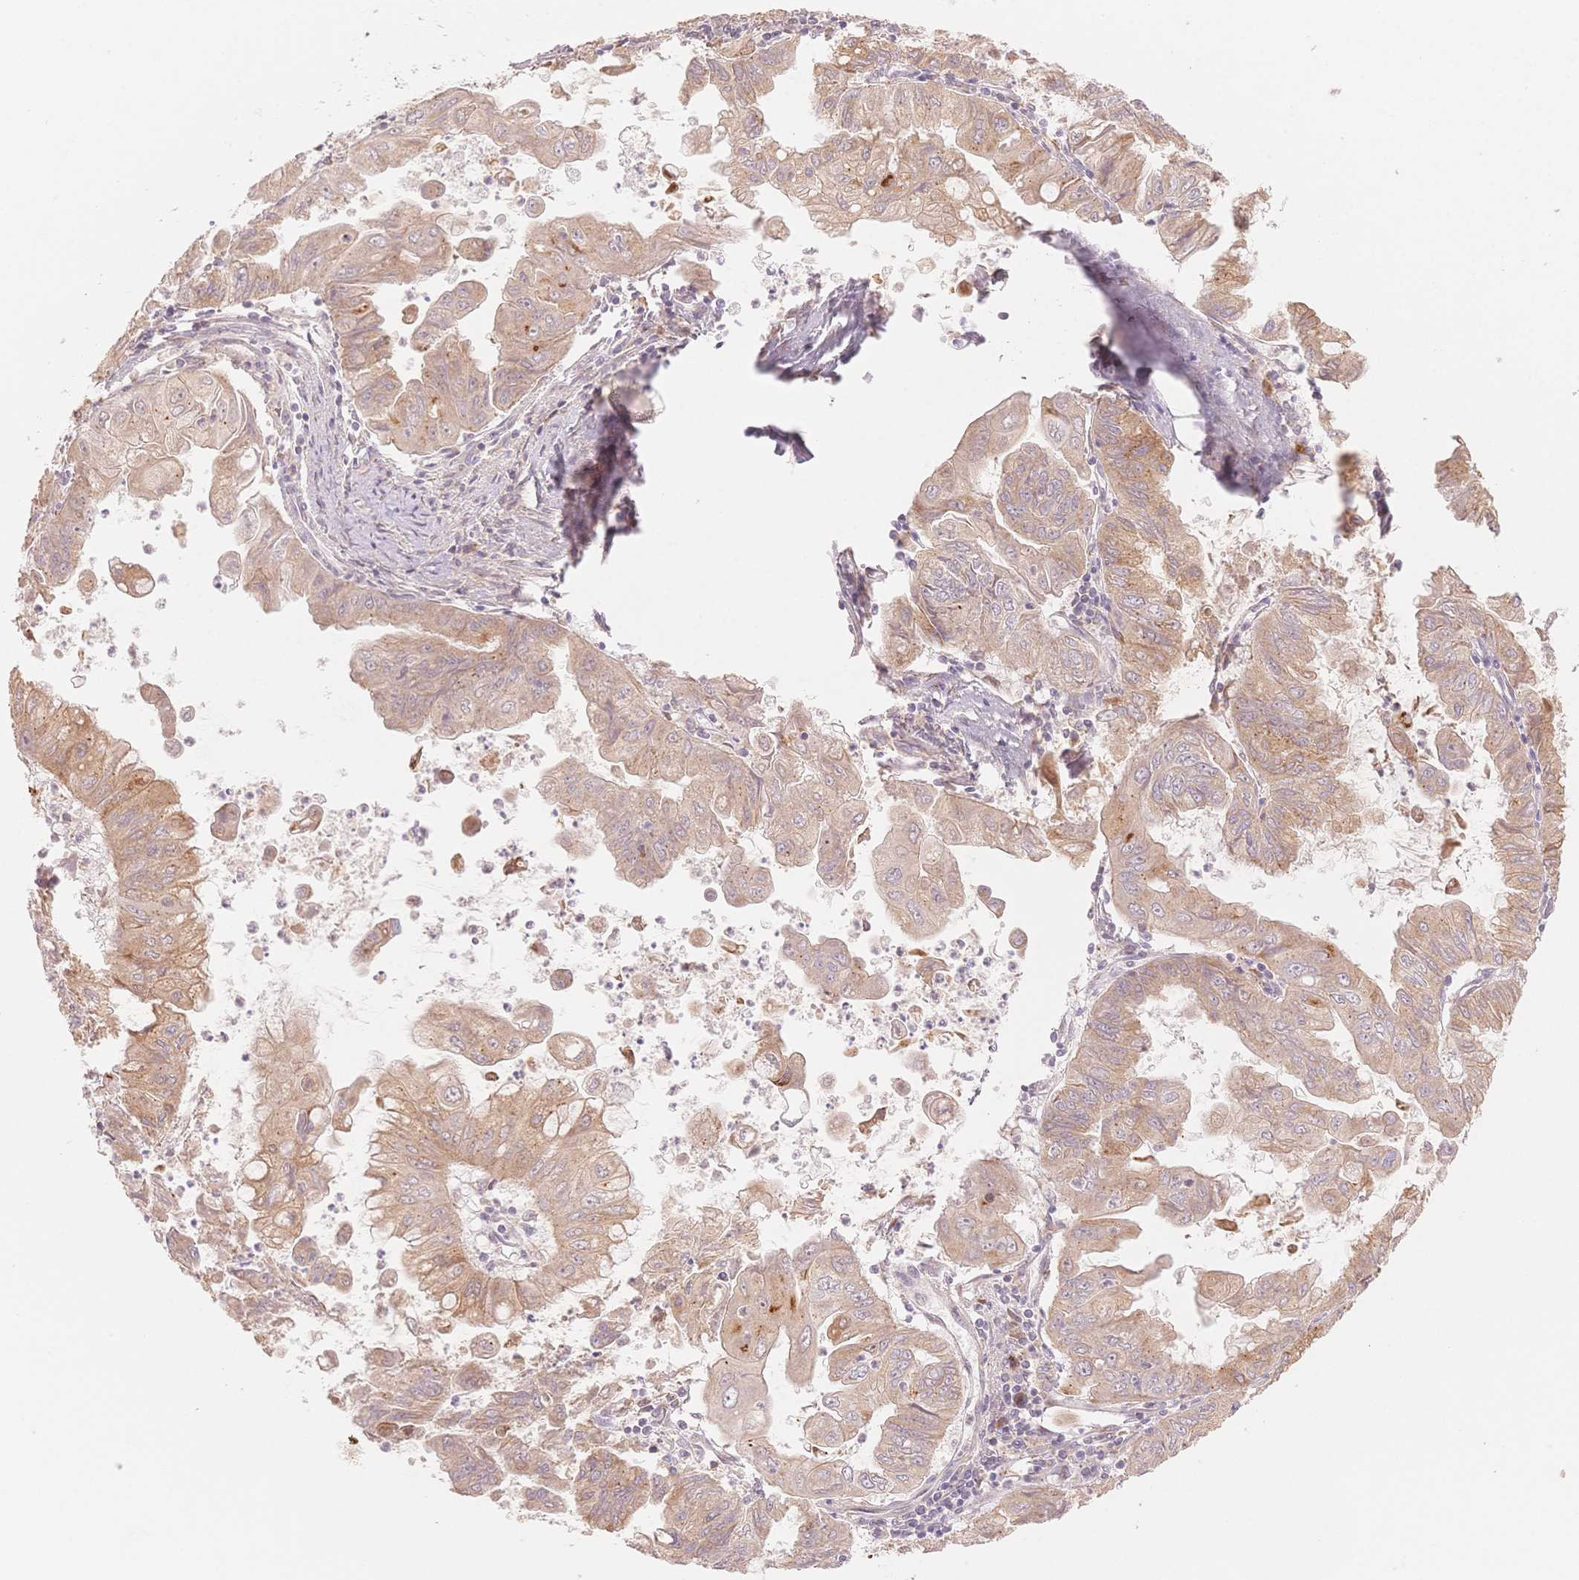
{"staining": {"intensity": "weak", "quantity": ">75%", "location": "cytoplasmic/membranous"}, "tissue": "stomach cancer", "cell_type": "Tumor cells", "image_type": "cancer", "snomed": [{"axis": "morphology", "description": "Adenocarcinoma, NOS"}, {"axis": "topography", "description": "Stomach, upper"}], "caption": "Weak cytoplasmic/membranous protein expression is identified in about >75% of tumor cells in stomach adenocarcinoma.", "gene": "STK39", "patient": {"sex": "male", "age": 80}}